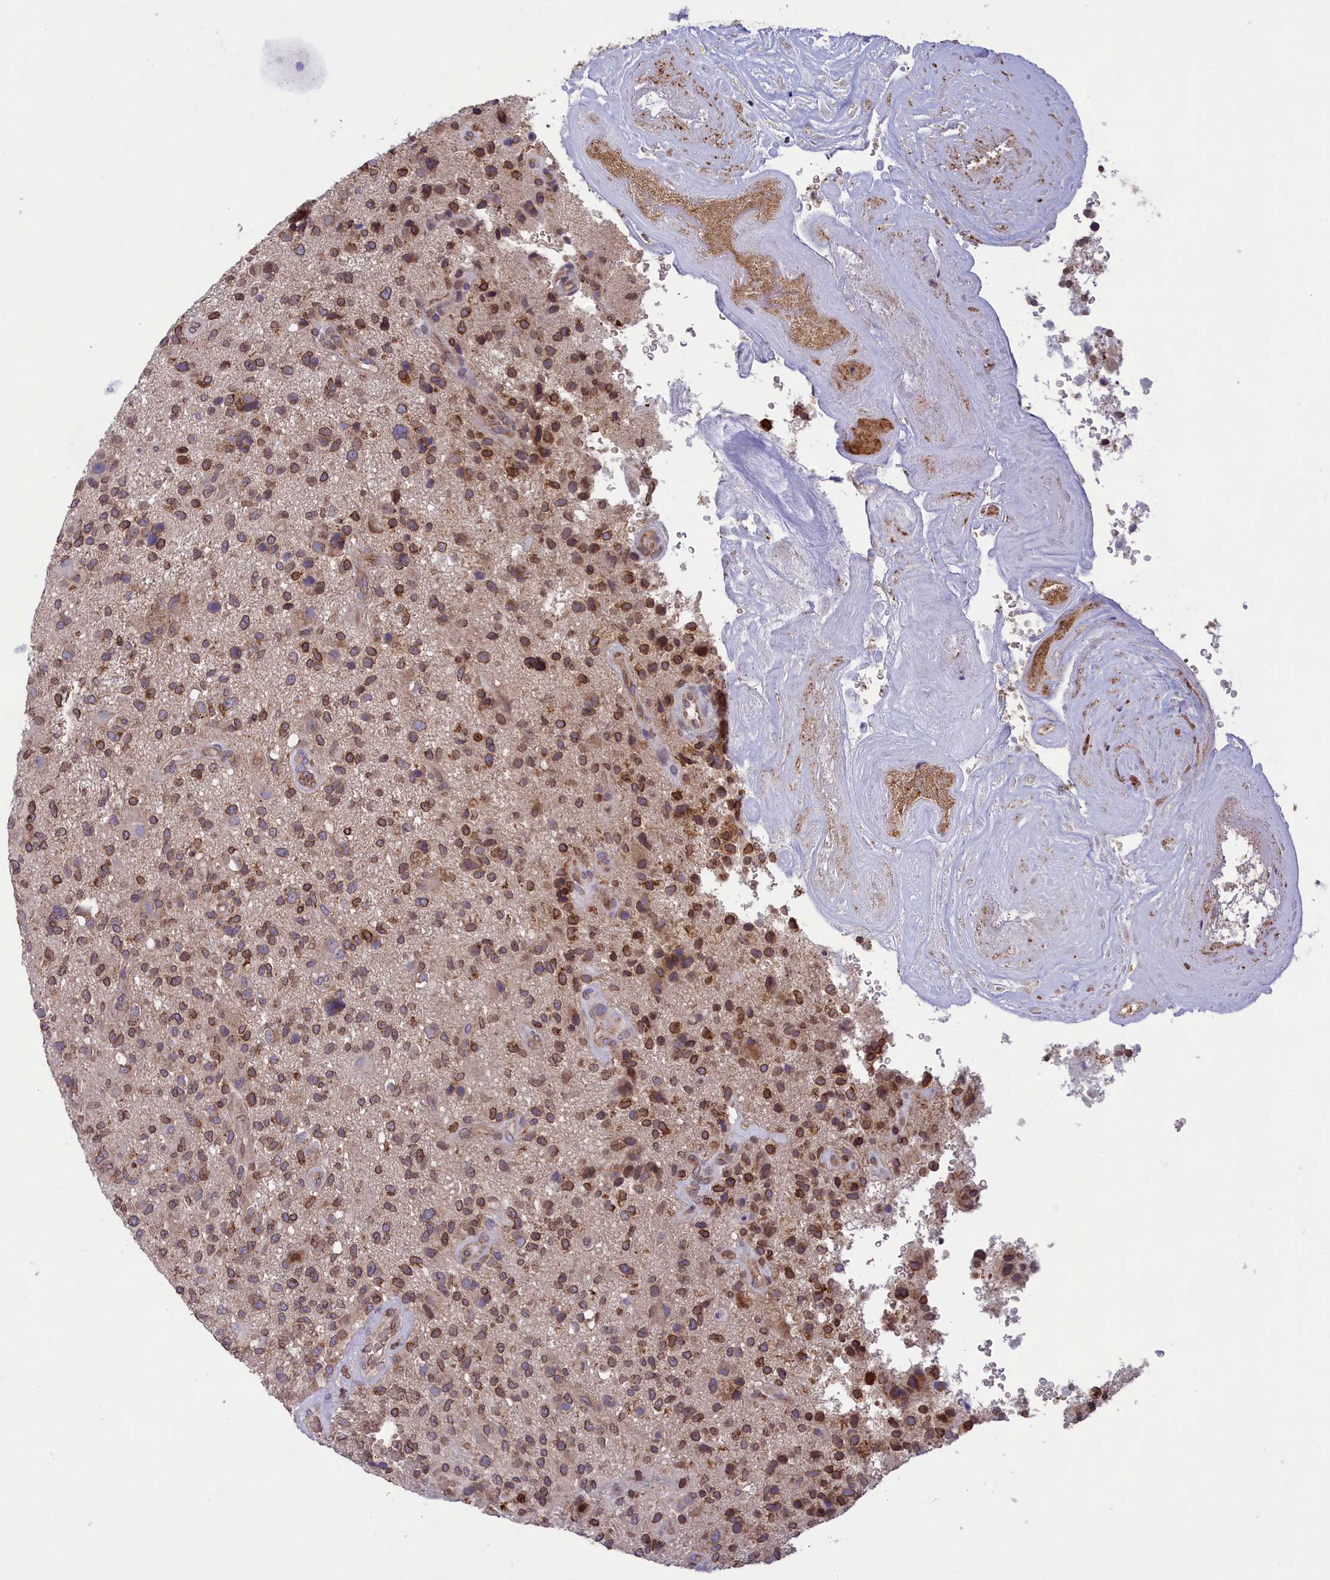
{"staining": {"intensity": "moderate", "quantity": ">75%", "location": "cytoplasmic/membranous"}, "tissue": "glioma", "cell_type": "Tumor cells", "image_type": "cancer", "snomed": [{"axis": "morphology", "description": "Glioma, malignant, High grade"}, {"axis": "topography", "description": "Brain"}], "caption": "Malignant glioma (high-grade) tissue demonstrates moderate cytoplasmic/membranous positivity in about >75% of tumor cells", "gene": "PKHD1L1", "patient": {"sex": "male", "age": 47}}